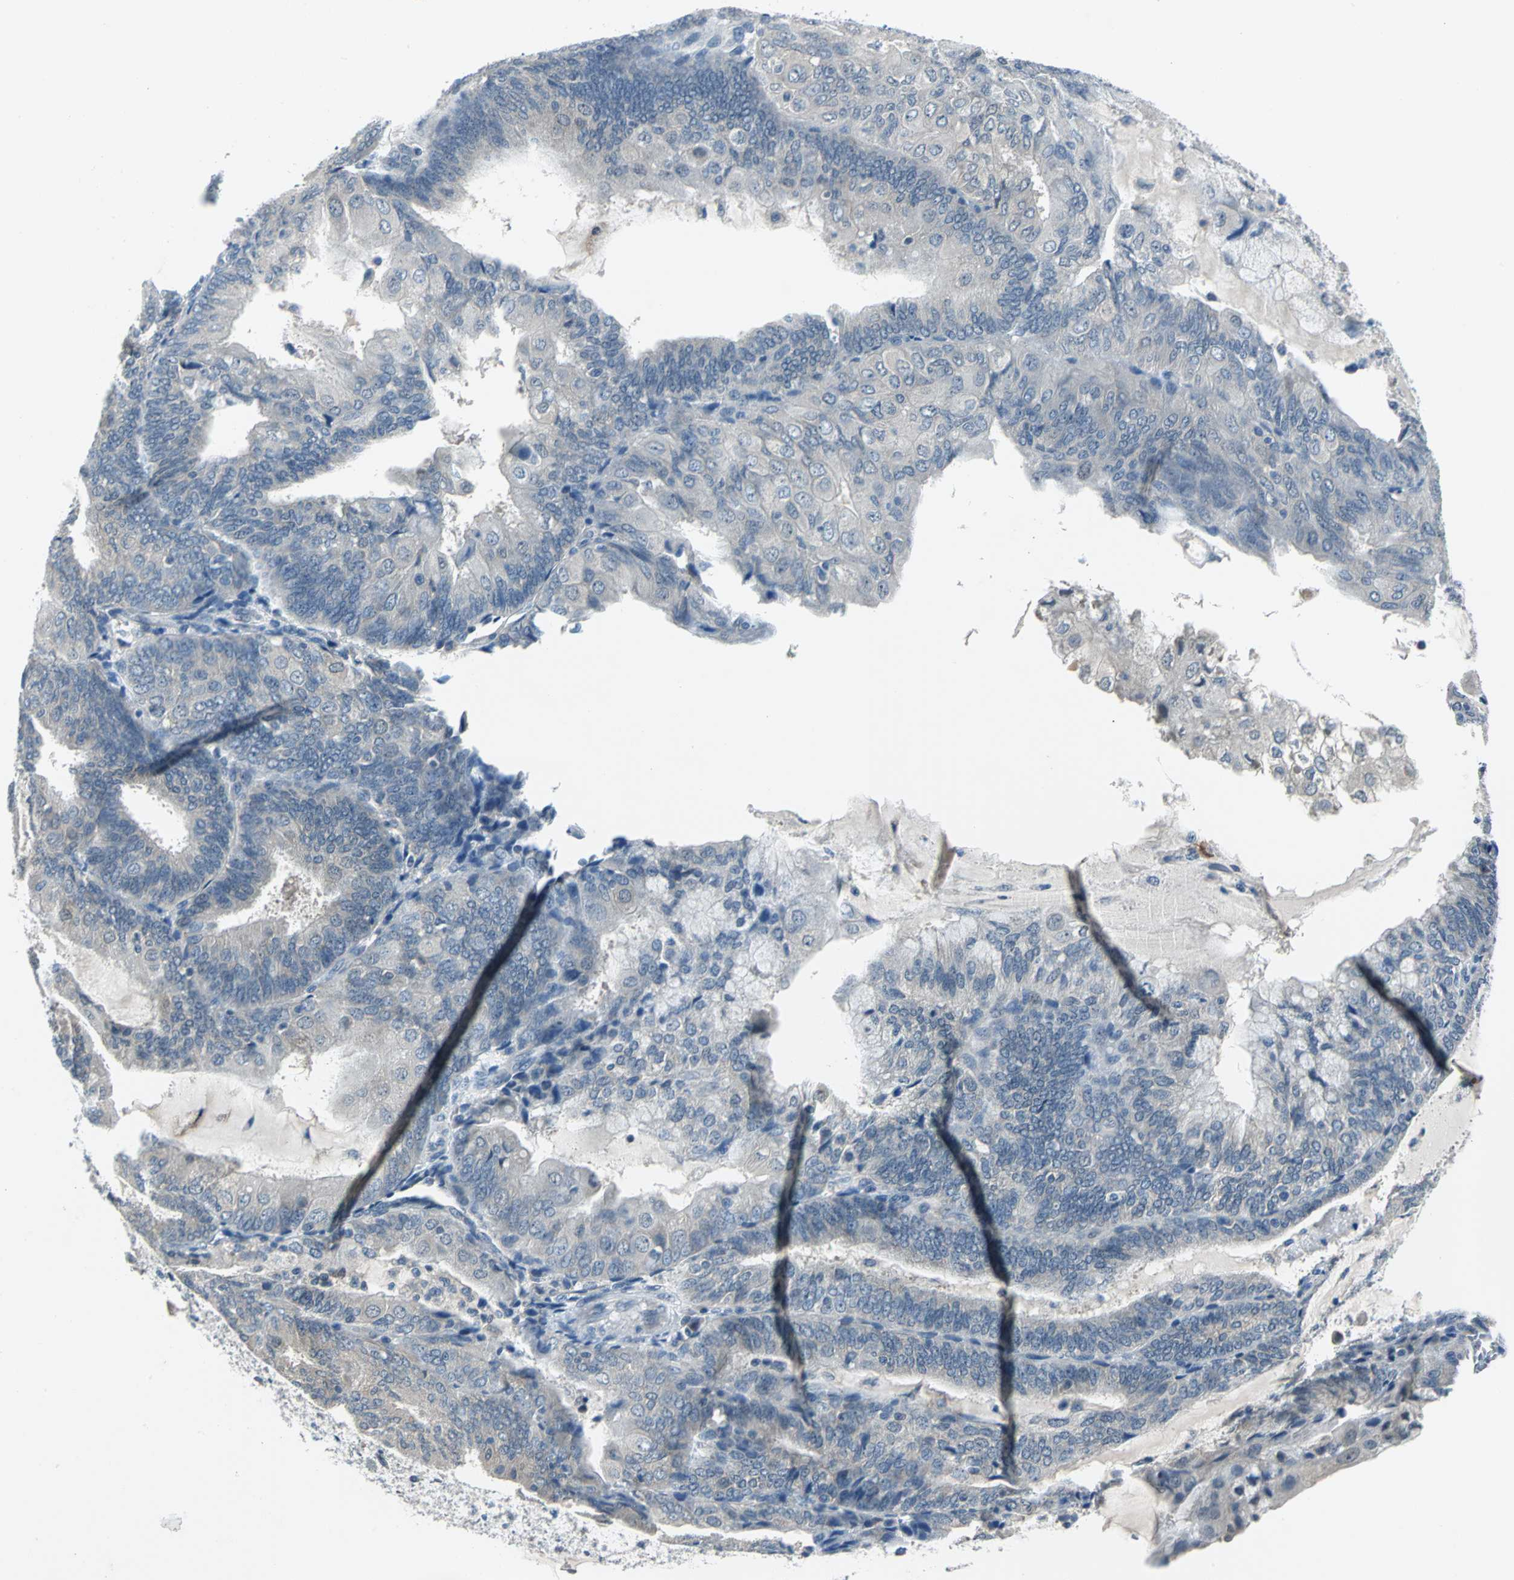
{"staining": {"intensity": "weak", "quantity": "25%-75%", "location": "cytoplasmic/membranous"}, "tissue": "endometrial cancer", "cell_type": "Tumor cells", "image_type": "cancer", "snomed": [{"axis": "morphology", "description": "Adenocarcinoma, NOS"}, {"axis": "topography", "description": "Endometrium"}], "caption": "This photomicrograph shows endometrial adenocarcinoma stained with immunohistochemistry (IHC) to label a protein in brown. The cytoplasmic/membranous of tumor cells show weak positivity for the protein. Nuclei are counter-stained blue.", "gene": "ZNF415", "patient": {"sex": "female", "age": 81}}